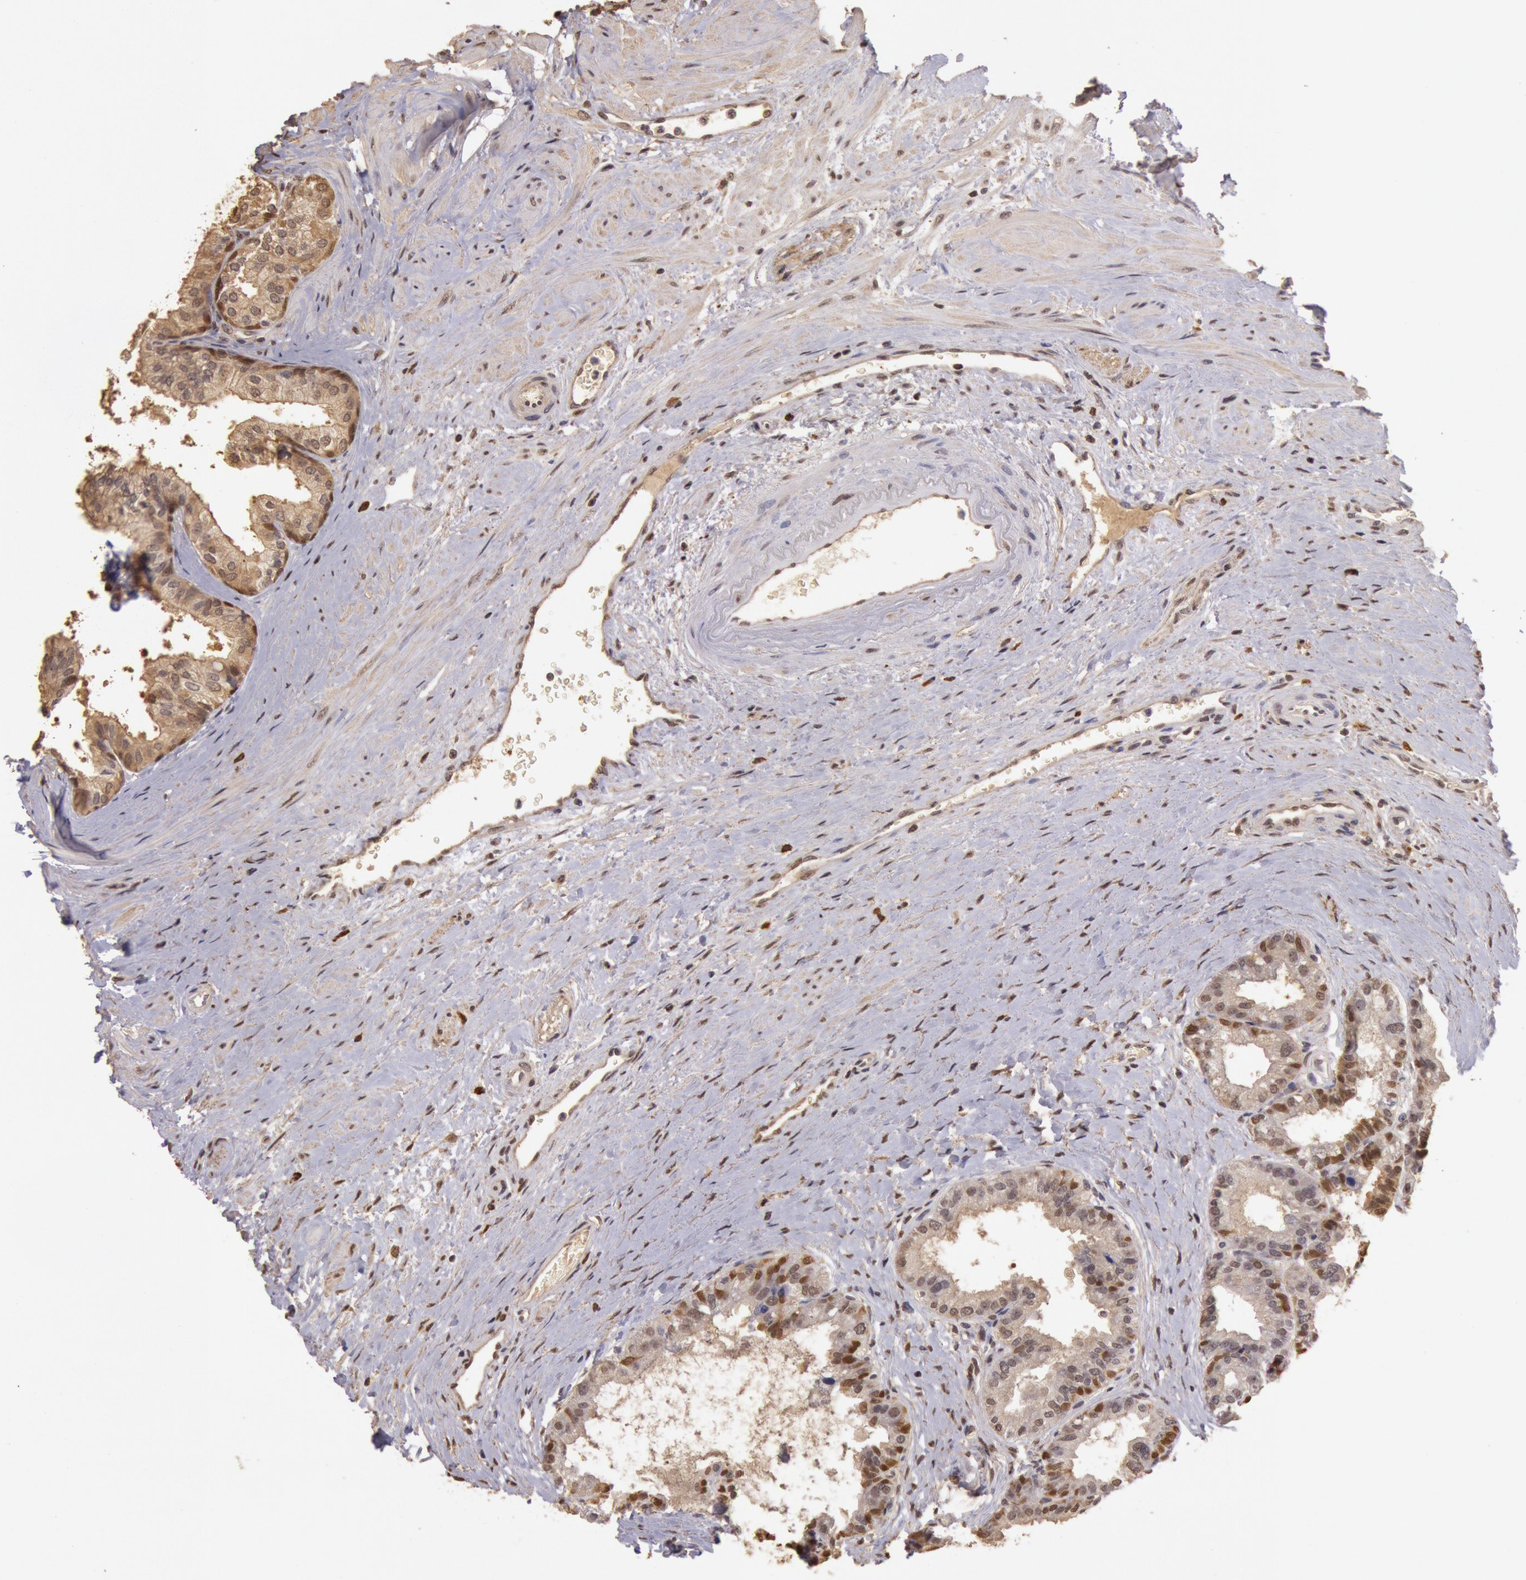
{"staining": {"intensity": "weak", "quantity": "25%-75%", "location": "cytoplasmic/membranous,nuclear"}, "tissue": "prostate", "cell_type": "Glandular cells", "image_type": "normal", "snomed": [{"axis": "morphology", "description": "Normal tissue, NOS"}, {"axis": "topography", "description": "Prostate"}], "caption": "Immunohistochemical staining of unremarkable human prostate demonstrates 25%-75% levels of weak cytoplasmic/membranous,nuclear protein expression in approximately 25%-75% of glandular cells.", "gene": "SOD1", "patient": {"sex": "male", "age": 60}}